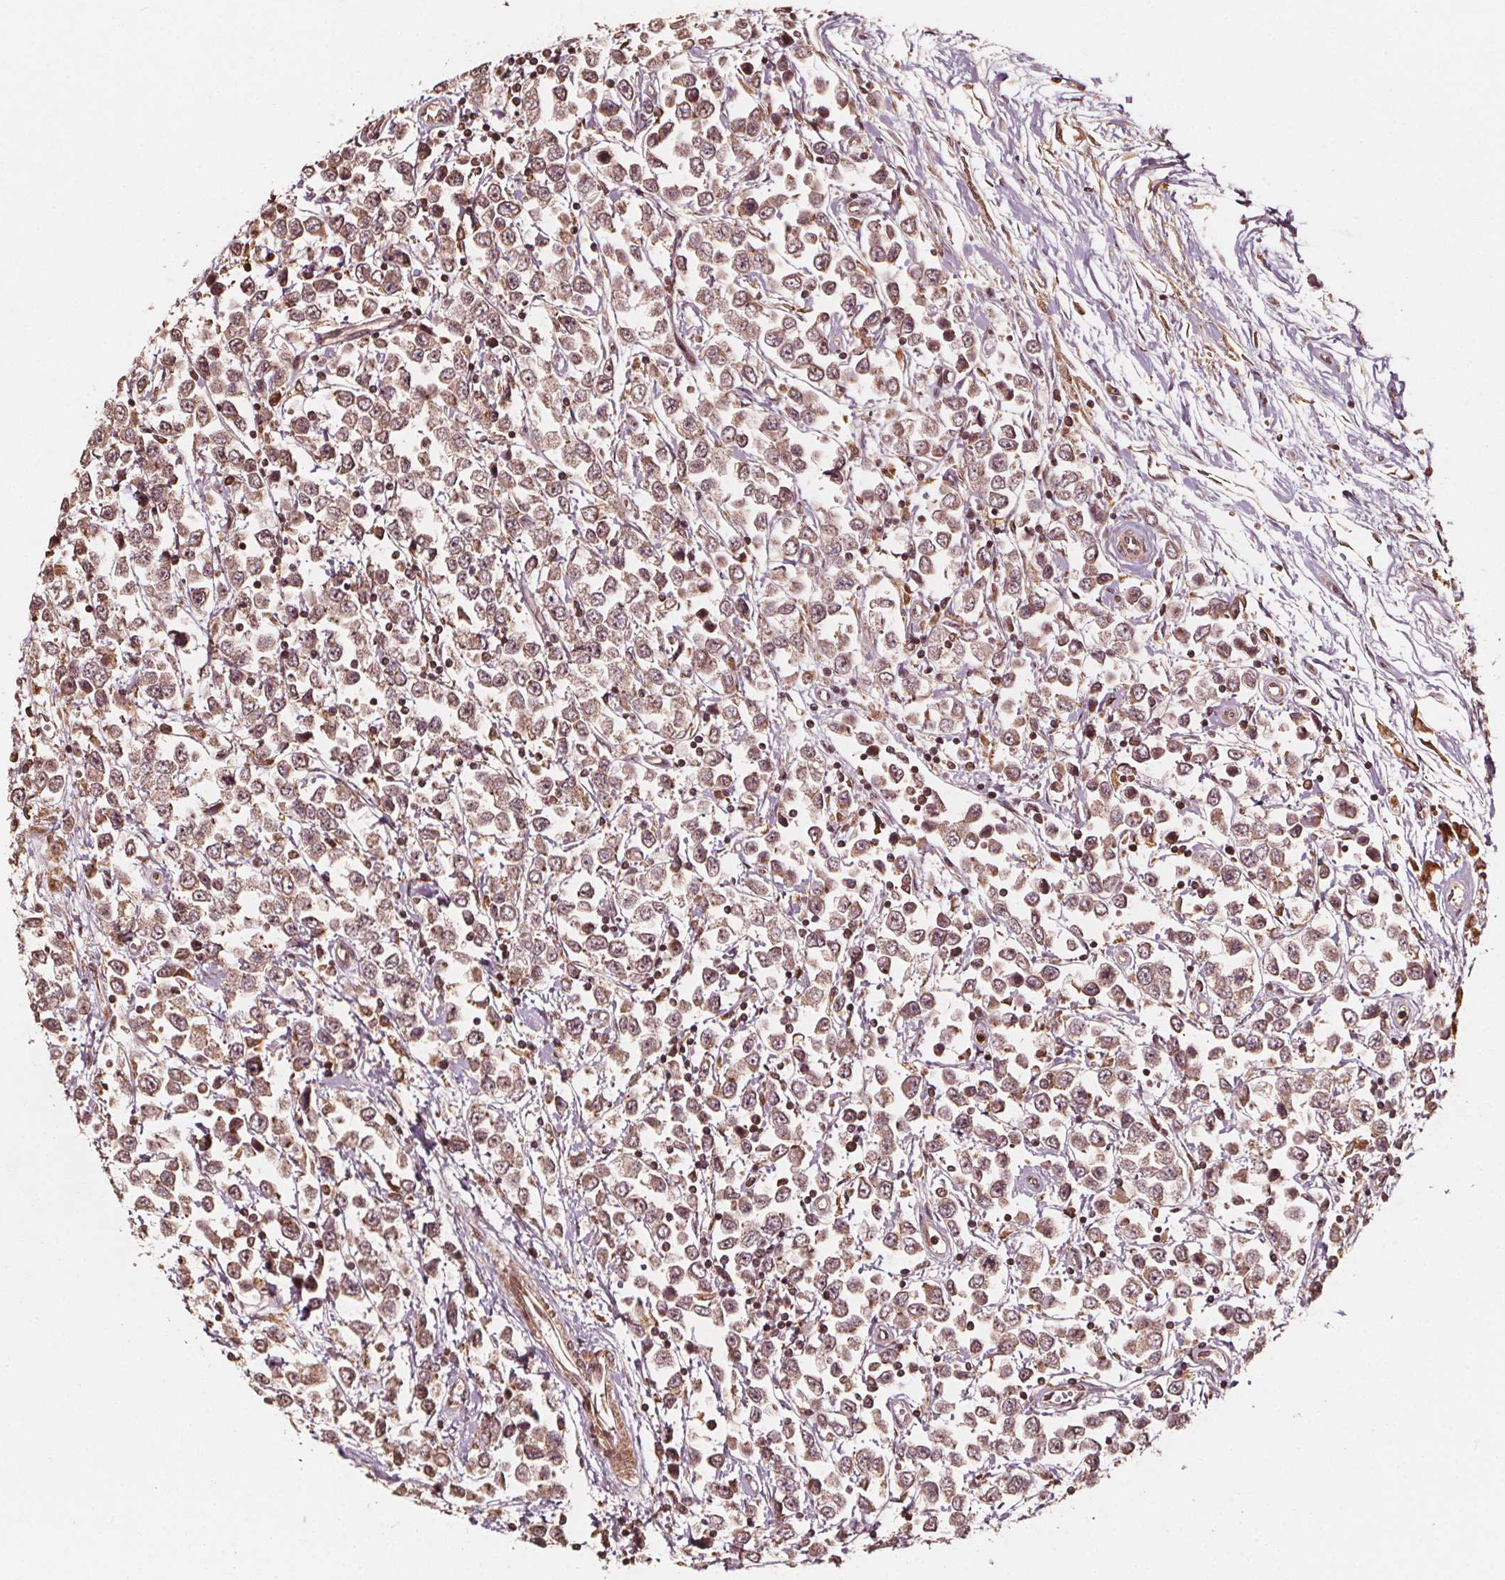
{"staining": {"intensity": "moderate", "quantity": ">75%", "location": "cytoplasmic/membranous,nuclear"}, "tissue": "testis cancer", "cell_type": "Tumor cells", "image_type": "cancer", "snomed": [{"axis": "morphology", "description": "Seminoma, NOS"}, {"axis": "topography", "description": "Testis"}], "caption": "Tumor cells display moderate cytoplasmic/membranous and nuclear staining in about >75% of cells in testis seminoma. (Brightfield microscopy of DAB IHC at high magnification).", "gene": "NPC1", "patient": {"sex": "male", "age": 34}}